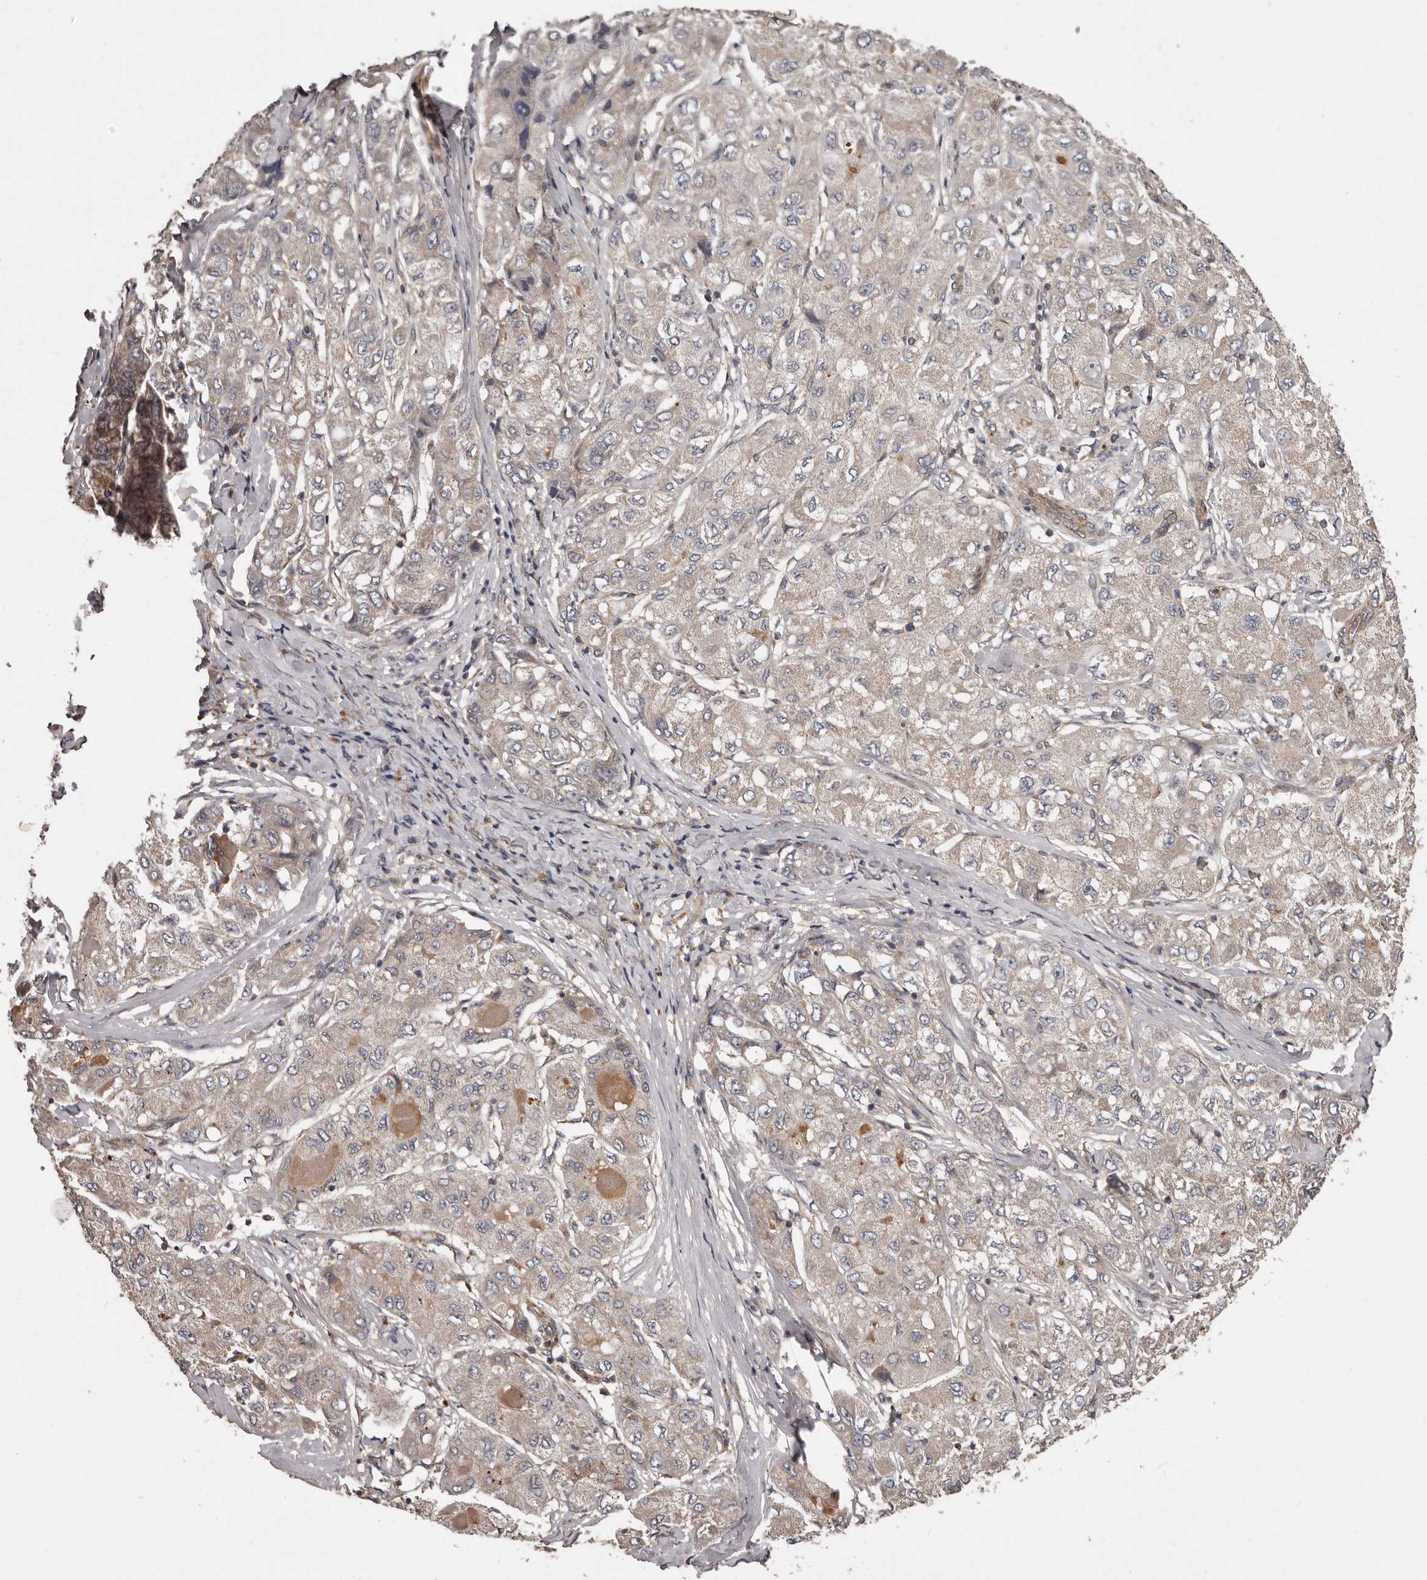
{"staining": {"intensity": "weak", "quantity": "<25%", "location": "cytoplasmic/membranous"}, "tissue": "liver cancer", "cell_type": "Tumor cells", "image_type": "cancer", "snomed": [{"axis": "morphology", "description": "Carcinoma, Hepatocellular, NOS"}, {"axis": "topography", "description": "Liver"}], "caption": "The IHC micrograph has no significant positivity in tumor cells of hepatocellular carcinoma (liver) tissue.", "gene": "ARMCX1", "patient": {"sex": "male", "age": 80}}